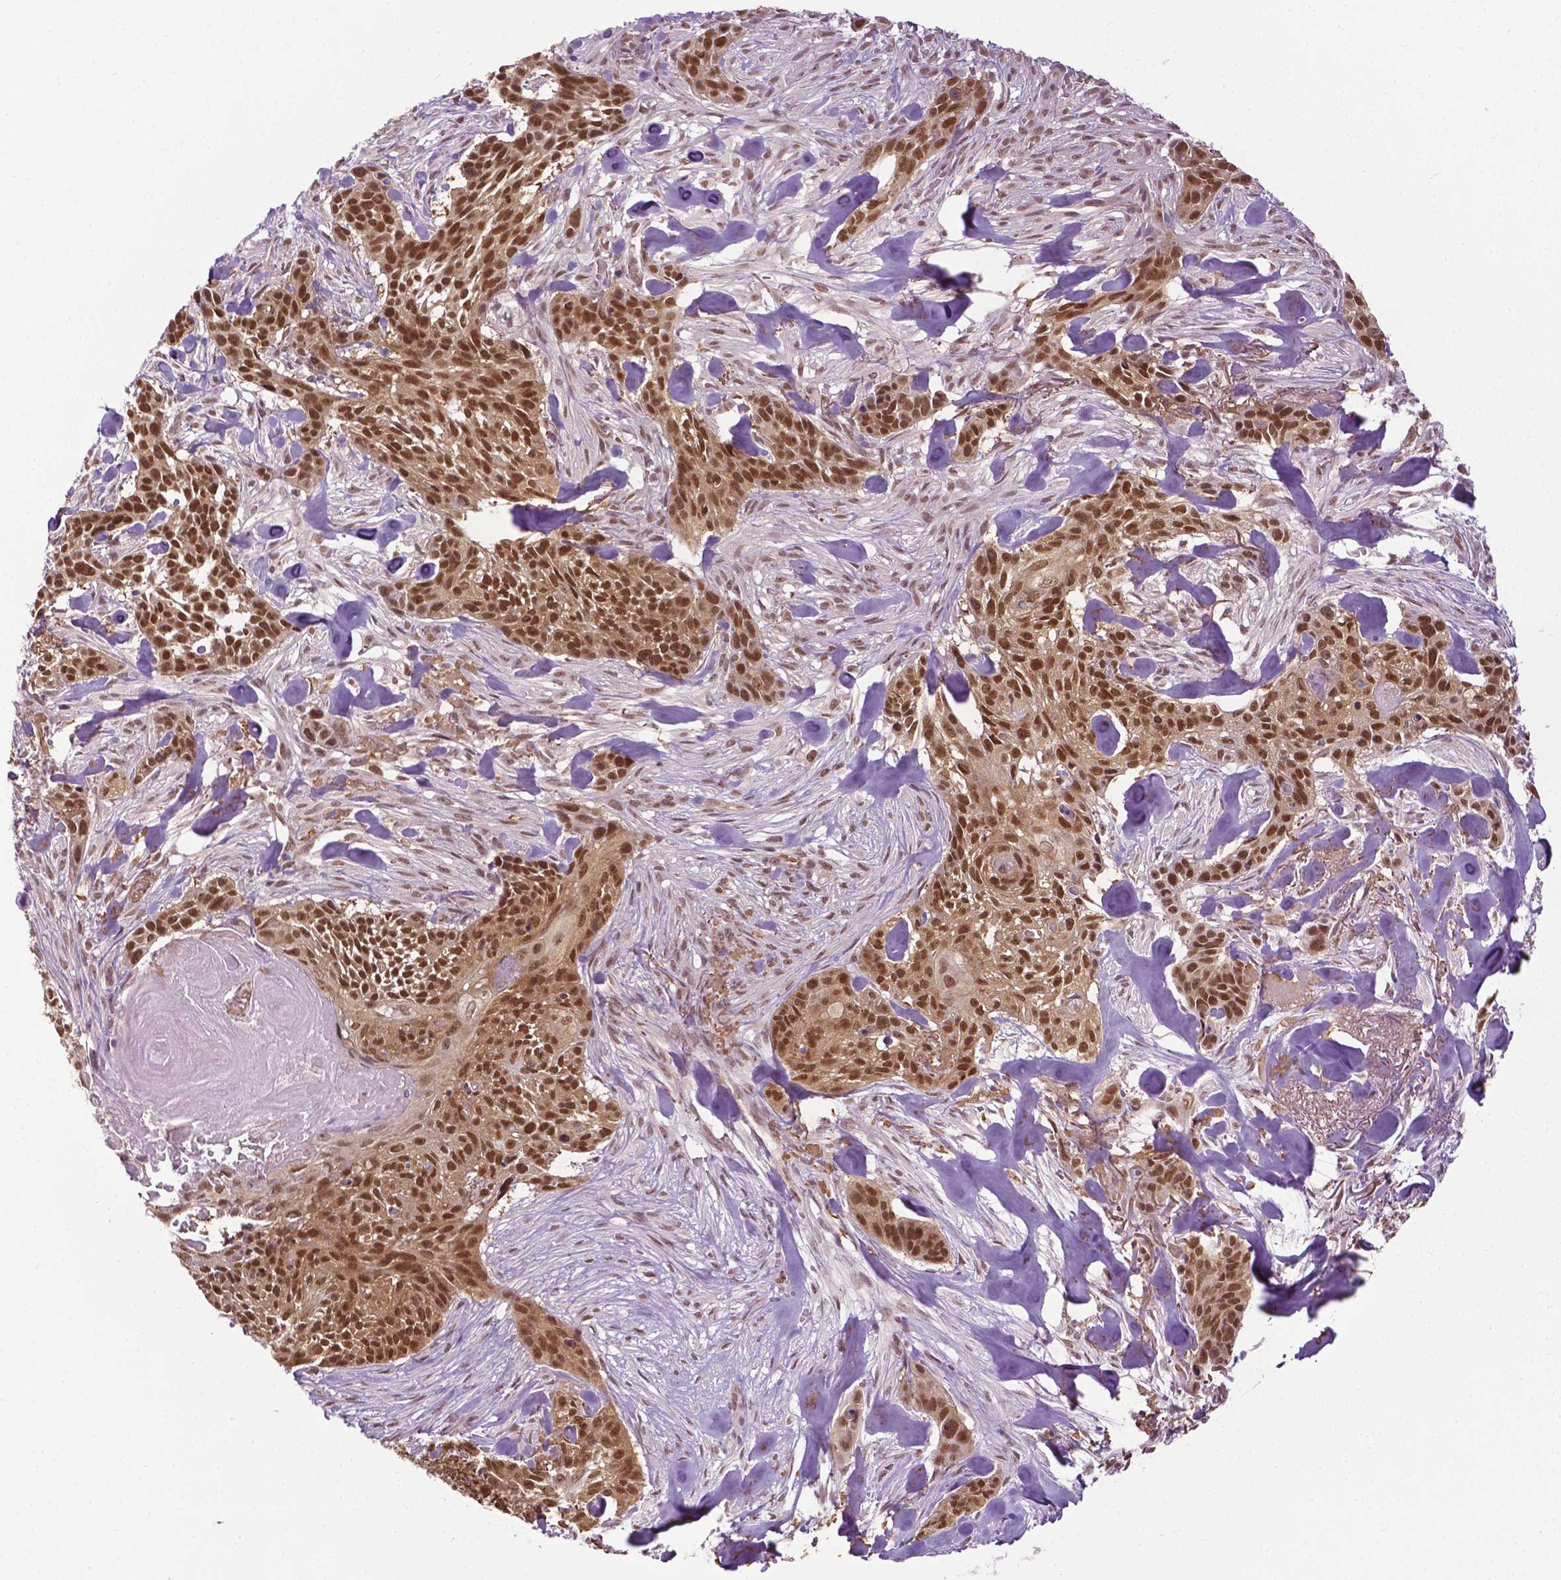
{"staining": {"intensity": "strong", "quantity": ">75%", "location": "nuclear"}, "tissue": "skin cancer", "cell_type": "Tumor cells", "image_type": "cancer", "snomed": [{"axis": "morphology", "description": "Basal cell carcinoma"}, {"axis": "topography", "description": "Skin"}], "caption": "DAB immunohistochemical staining of human skin cancer (basal cell carcinoma) demonstrates strong nuclear protein expression in approximately >75% of tumor cells. The protein of interest is shown in brown color, while the nuclei are stained blue.", "gene": "UBQLN4", "patient": {"sex": "male", "age": 87}}